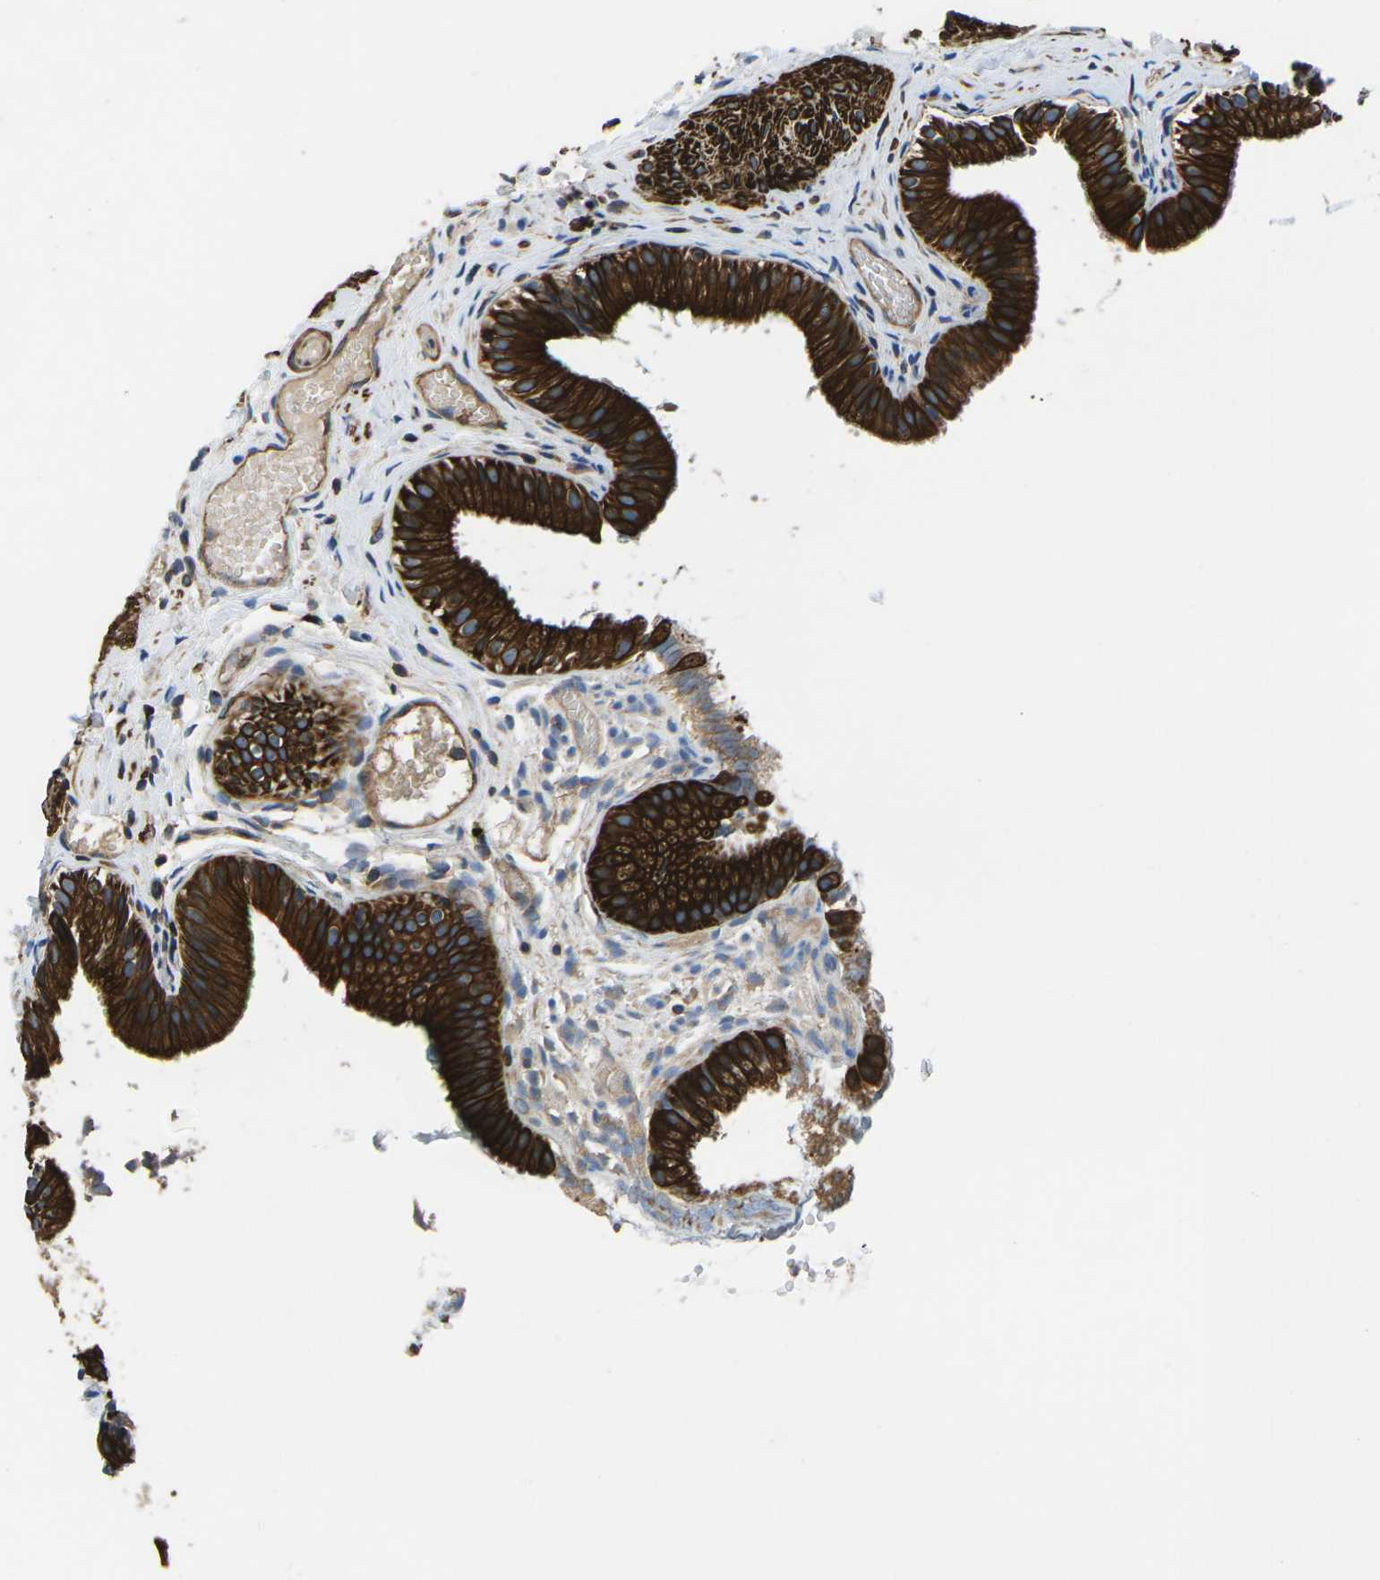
{"staining": {"intensity": "strong", "quantity": ">75%", "location": "cytoplasmic/membranous"}, "tissue": "gallbladder", "cell_type": "Glandular cells", "image_type": "normal", "snomed": [{"axis": "morphology", "description": "Normal tissue, NOS"}, {"axis": "topography", "description": "Gallbladder"}], "caption": "High-magnification brightfield microscopy of unremarkable gallbladder stained with DAB (3,3'-diaminobenzidine) (brown) and counterstained with hematoxylin (blue). glandular cells exhibit strong cytoplasmic/membranous staining is identified in approximately>75% of cells.", "gene": "KCNJ15", "patient": {"sex": "female", "age": 26}}